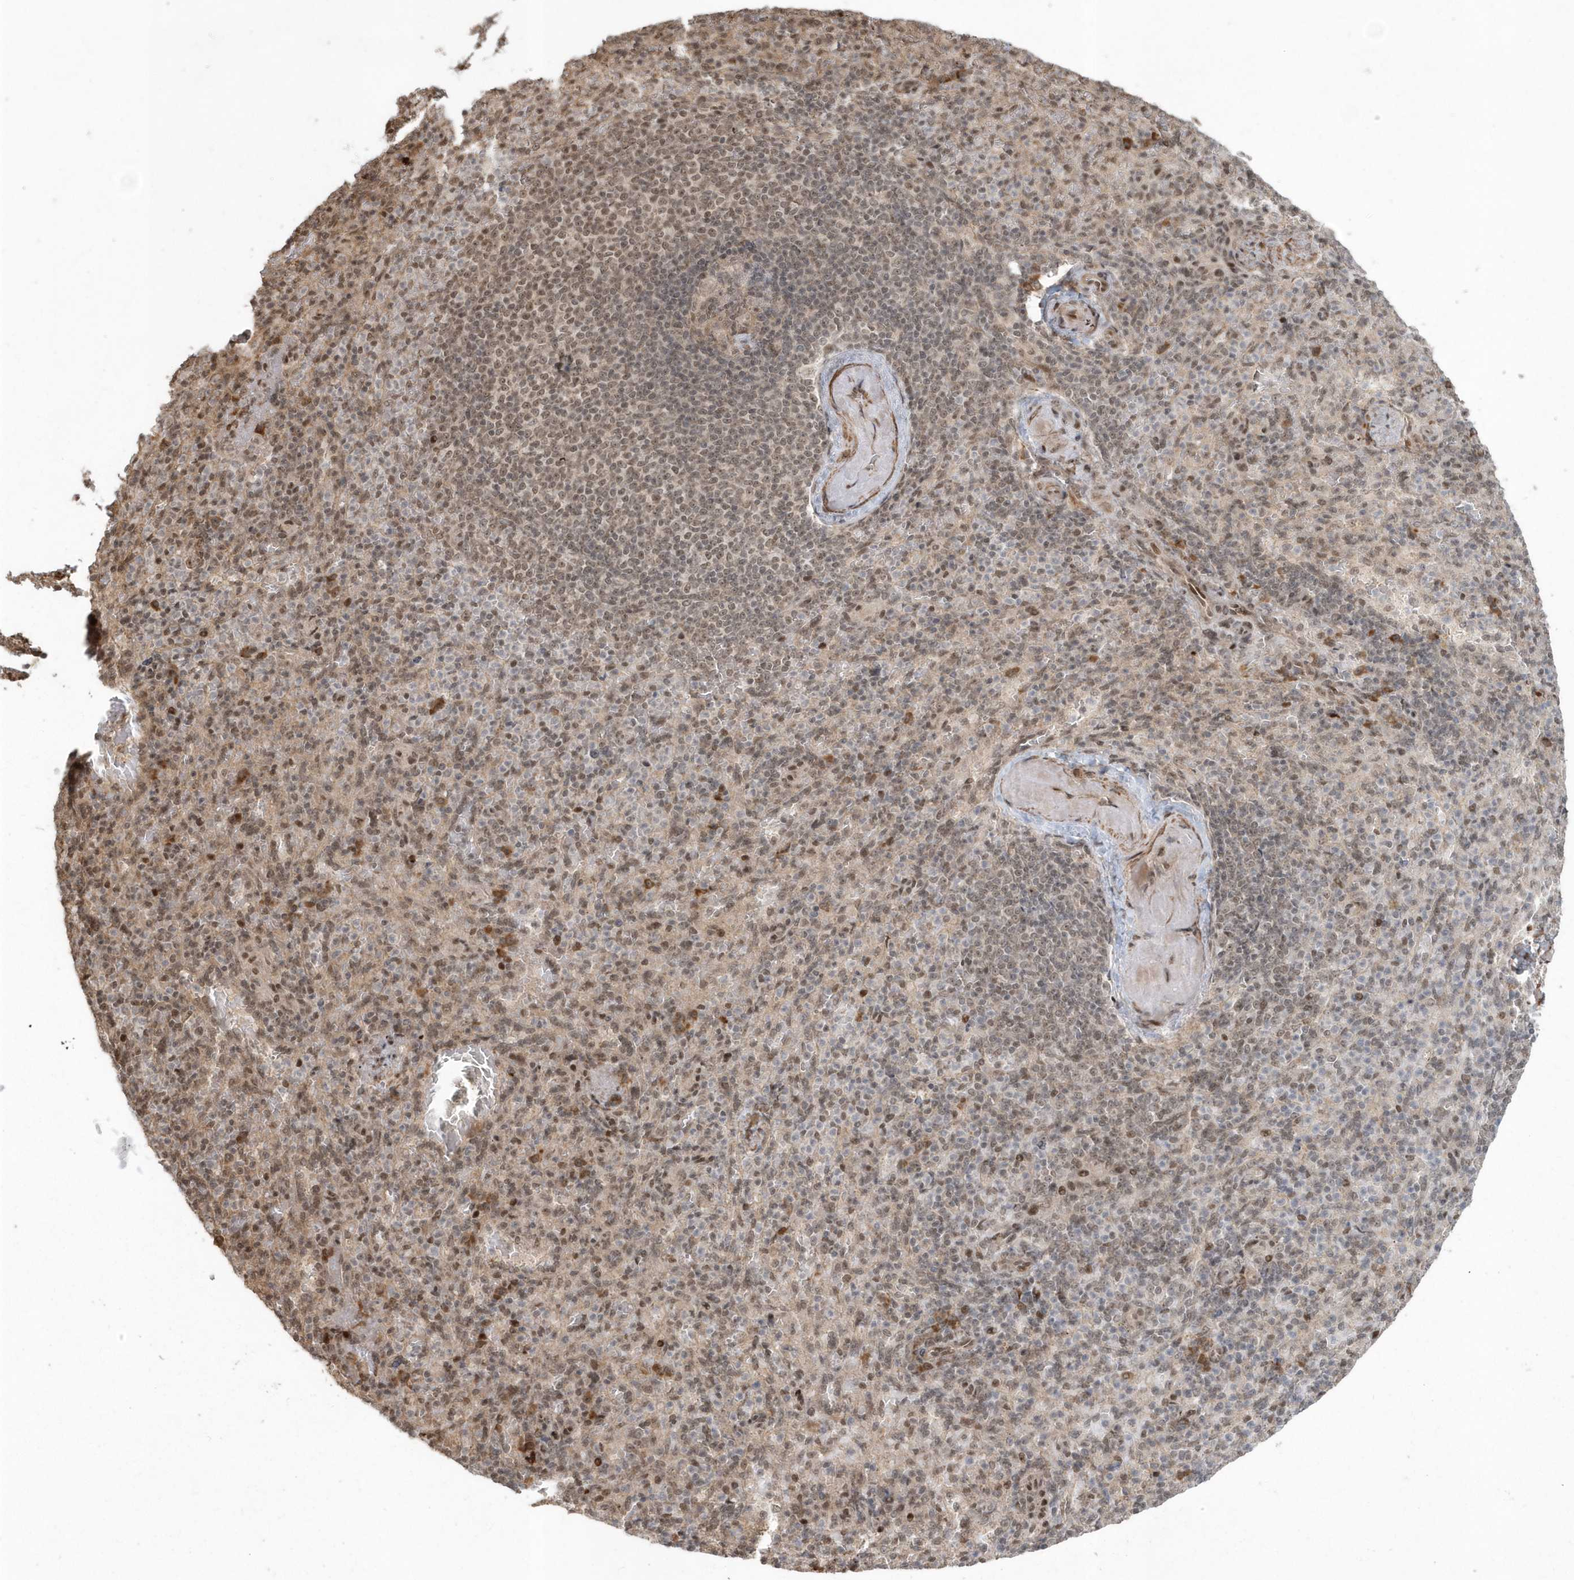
{"staining": {"intensity": "weak", "quantity": "25%-75%", "location": "nuclear"}, "tissue": "spleen", "cell_type": "Cells in red pulp", "image_type": "normal", "snomed": [{"axis": "morphology", "description": "Normal tissue, NOS"}, {"axis": "topography", "description": "Spleen"}], "caption": "Approximately 25%-75% of cells in red pulp in unremarkable spleen reveal weak nuclear protein positivity as visualized by brown immunohistochemical staining.", "gene": "EPB41L4A", "patient": {"sex": "female", "age": 74}}